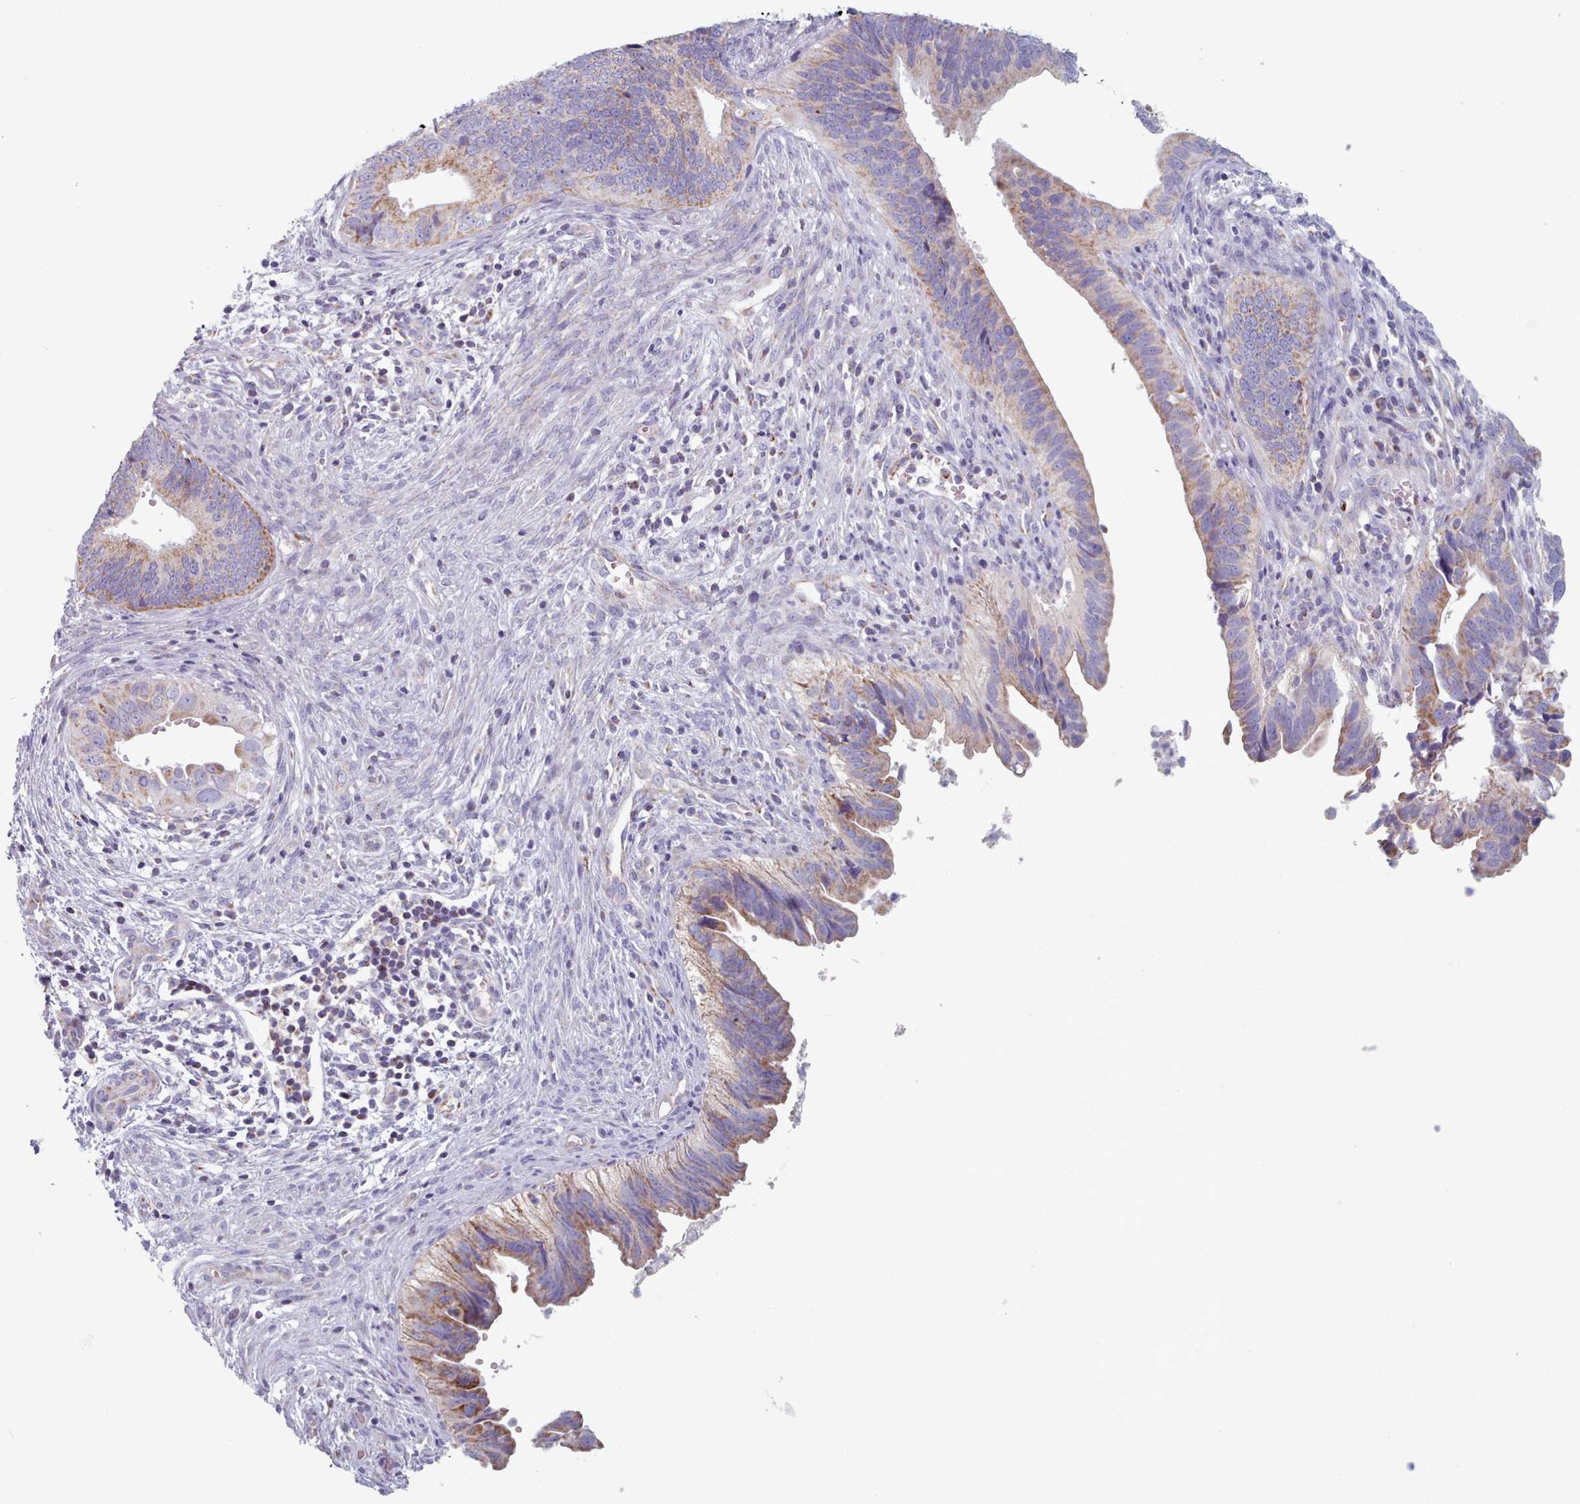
{"staining": {"intensity": "moderate", "quantity": ">75%", "location": "cytoplasmic/membranous"}, "tissue": "cervical cancer", "cell_type": "Tumor cells", "image_type": "cancer", "snomed": [{"axis": "morphology", "description": "Adenocarcinoma, NOS"}, {"axis": "topography", "description": "Cervix"}], "caption": "A medium amount of moderate cytoplasmic/membranous expression is seen in about >75% of tumor cells in cervical adenocarcinoma tissue.", "gene": "HAO1", "patient": {"sex": "female", "age": 42}}